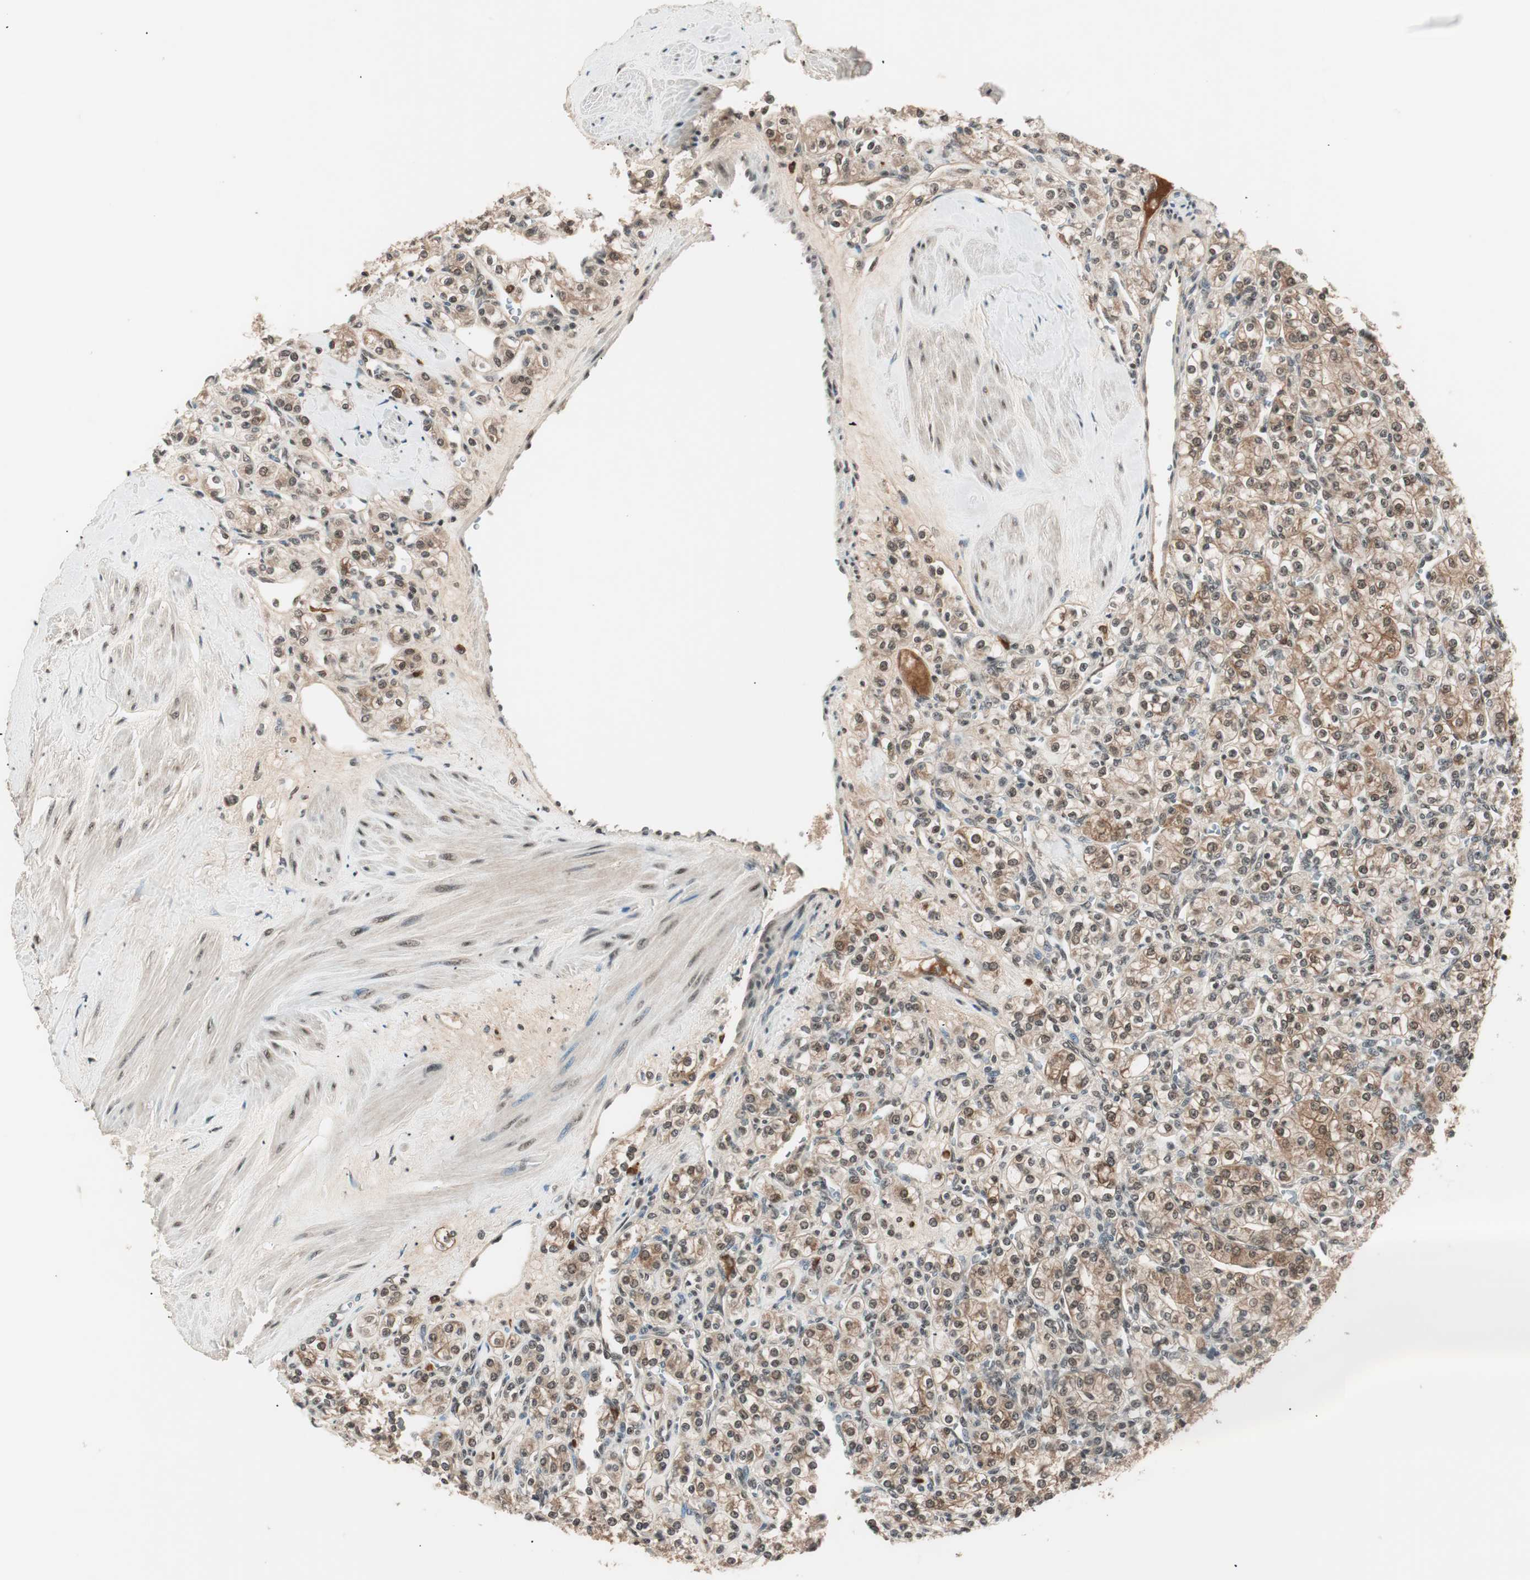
{"staining": {"intensity": "moderate", "quantity": "25%-75%", "location": "cytoplasmic/membranous,nuclear"}, "tissue": "renal cancer", "cell_type": "Tumor cells", "image_type": "cancer", "snomed": [{"axis": "morphology", "description": "Adenocarcinoma, NOS"}, {"axis": "topography", "description": "Kidney"}], "caption": "IHC image of human renal adenocarcinoma stained for a protein (brown), which exhibits medium levels of moderate cytoplasmic/membranous and nuclear positivity in about 25%-75% of tumor cells.", "gene": "NFRKB", "patient": {"sex": "male", "age": 77}}